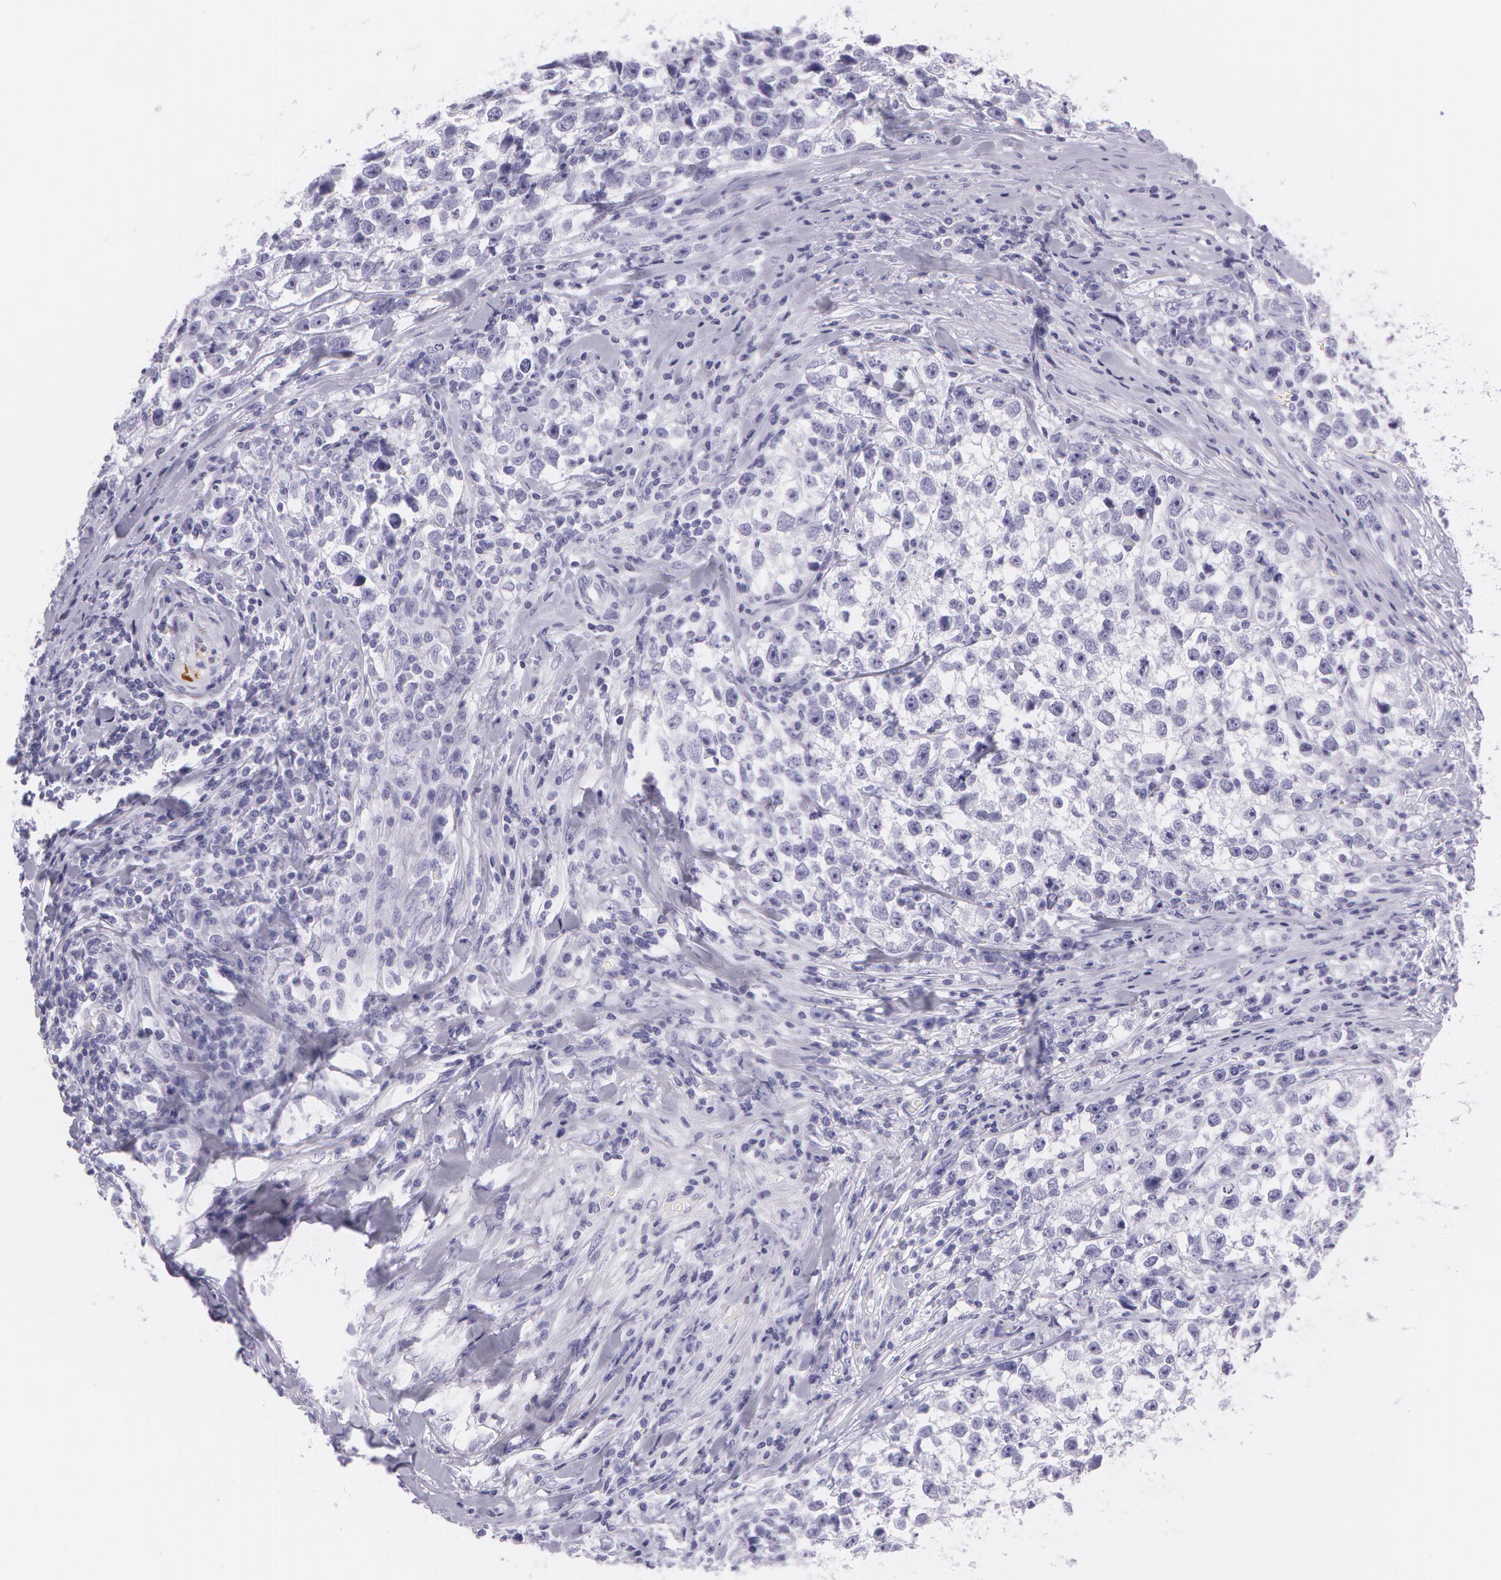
{"staining": {"intensity": "negative", "quantity": "none", "location": "none"}, "tissue": "testis cancer", "cell_type": "Tumor cells", "image_type": "cancer", "snomed": [{"axis": "morphology", "description": "Seminoma, NOS"}, {"axis": "morphology", "description": "Carcinoma, Embryonal, NOS"}, {"axis": "topography", "description": "Testis"}], "caption": "Embryonal carcinoma (testis) was stained to show a protein in brown. There is no significant staining in tumor cells.", "gene": "SNCG", "patient": {"sex": "male", "age": 30}}